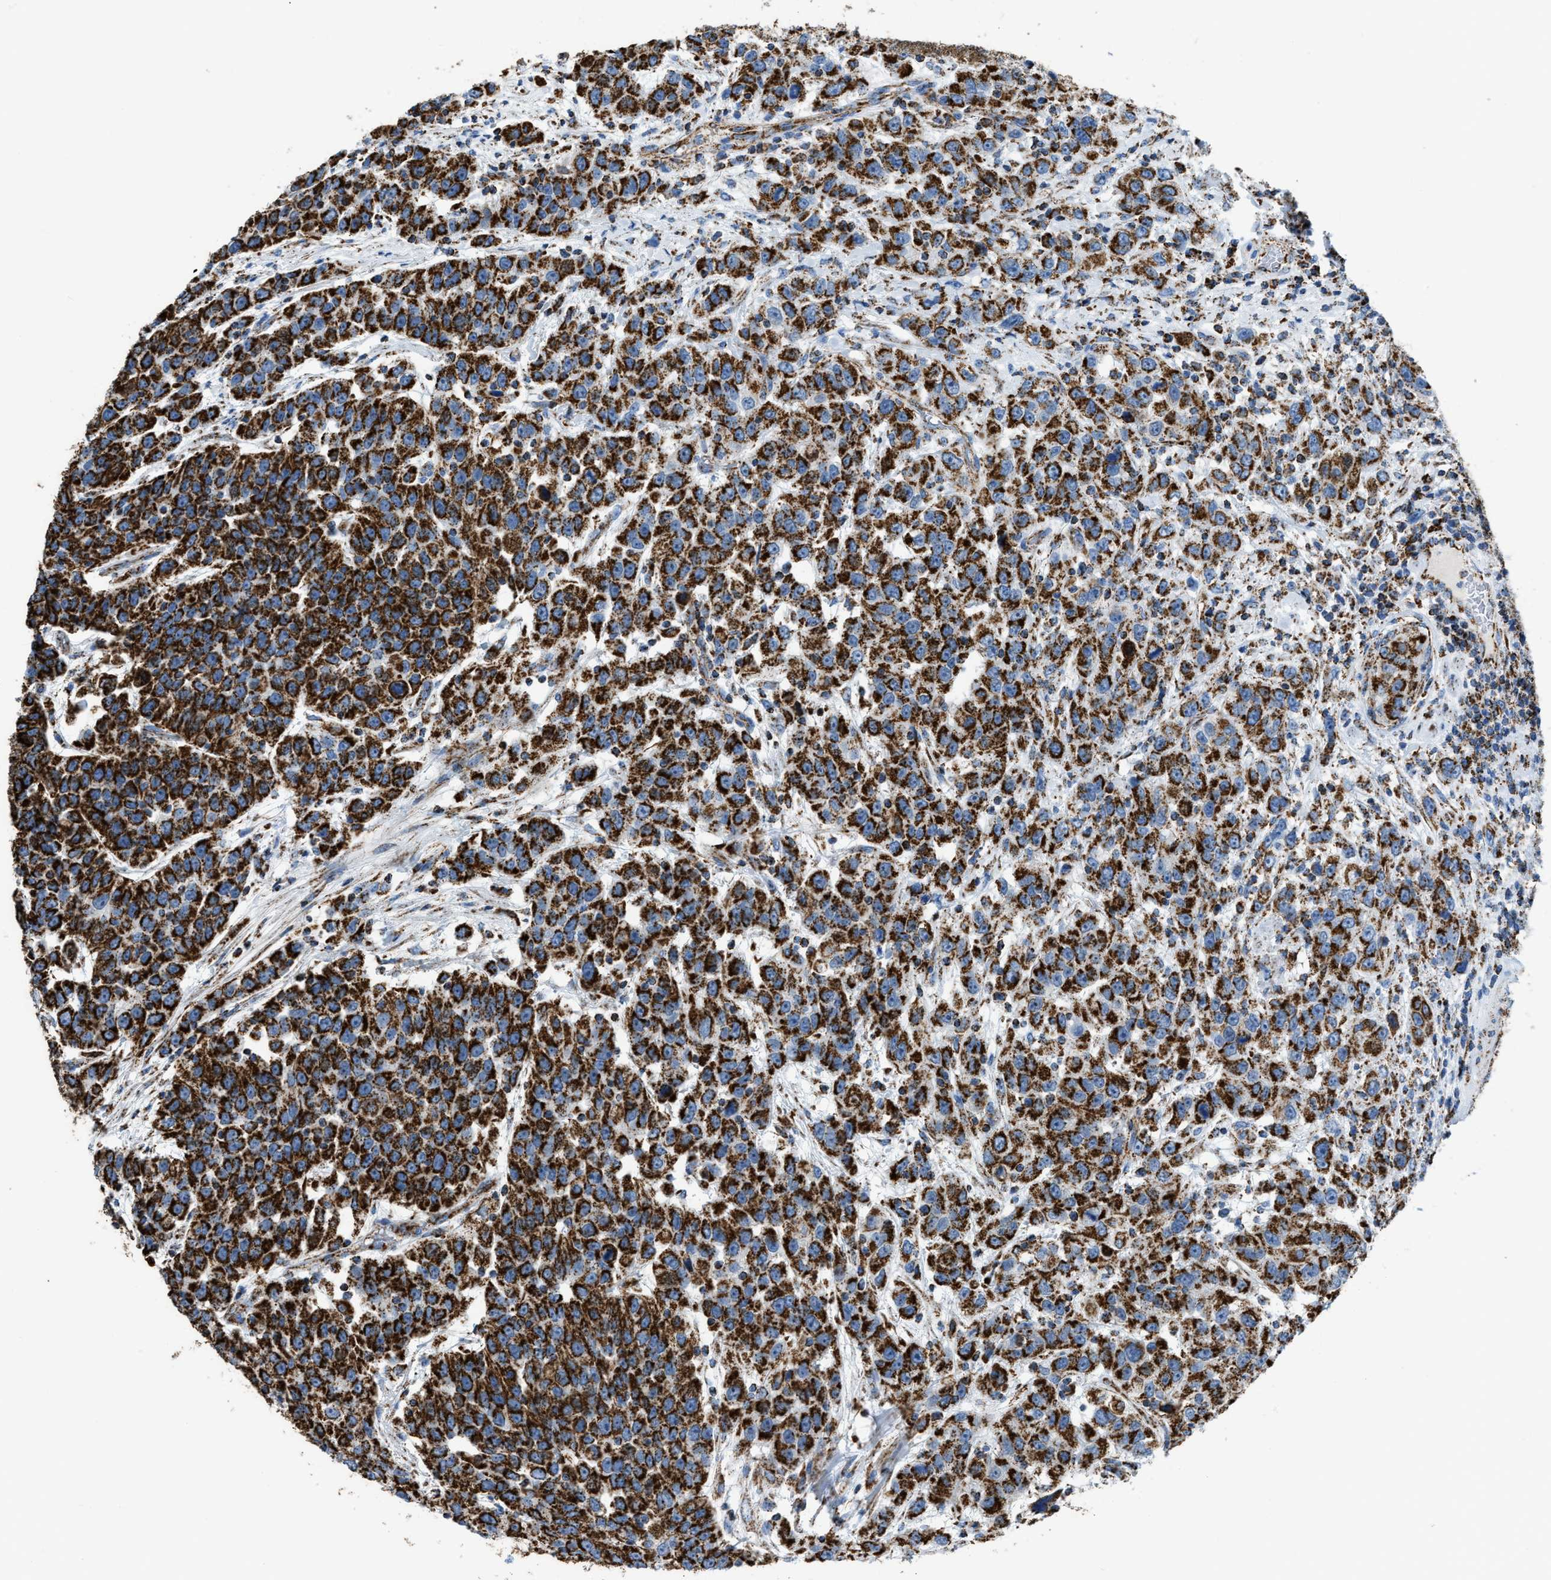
{"staining": {"intensity": "strong", "quantity": ">75%", "location": "cytoplasmic/membranous"}, "tissue": "urothelial cancer", "cell_type": "Tumor cells", "image_type": "cancer", "snomed": [{"axis": "morphology", "description": "Urothelial carcinoma, High grade"}, {"axis": "topography", "description": "Urinary bladder"}], "caption": "Protein staining of urothelial cancer tissue exhibits strong cytoplasmic/membranous expression in approximately >75% of tumor cells.", "gene": "ETFB", "patient": {"sex": "female", "age": 80}}